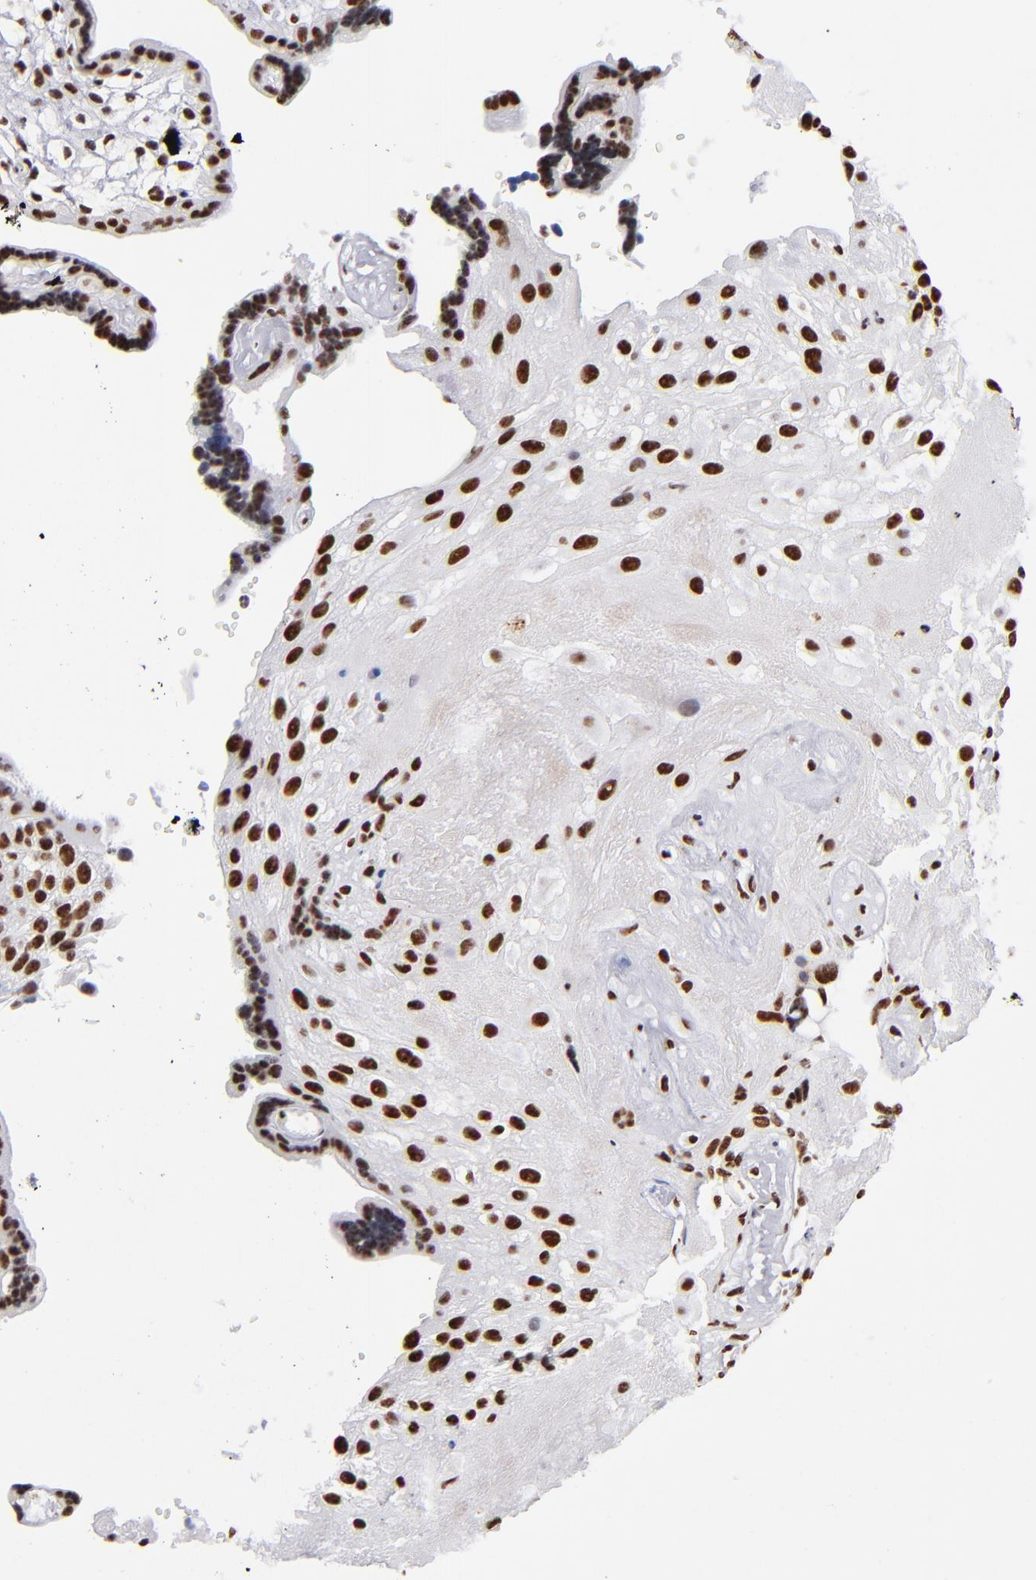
{"staining": {"intensity": "strong", "quantity": "25%-75%", "location": "nuclear"}, "tissue": "placenta", "cell_type": "Decidual cells", "image_type": "normal", "snomed": [{"axis": "morphology", "description": "Normal tissue, NOS"}, {"axis": "topography", "description": "Placenta"}], "caption": "Immunohistochemical staining of unremarkable placenta demonstrates strong nuclear protein staining in approximately 25%-75% of decidual cells. (IHC, brightfield microscopy, high magnification).", "gene": "MN1", "patient": {"sex": "female", "age": 32}}